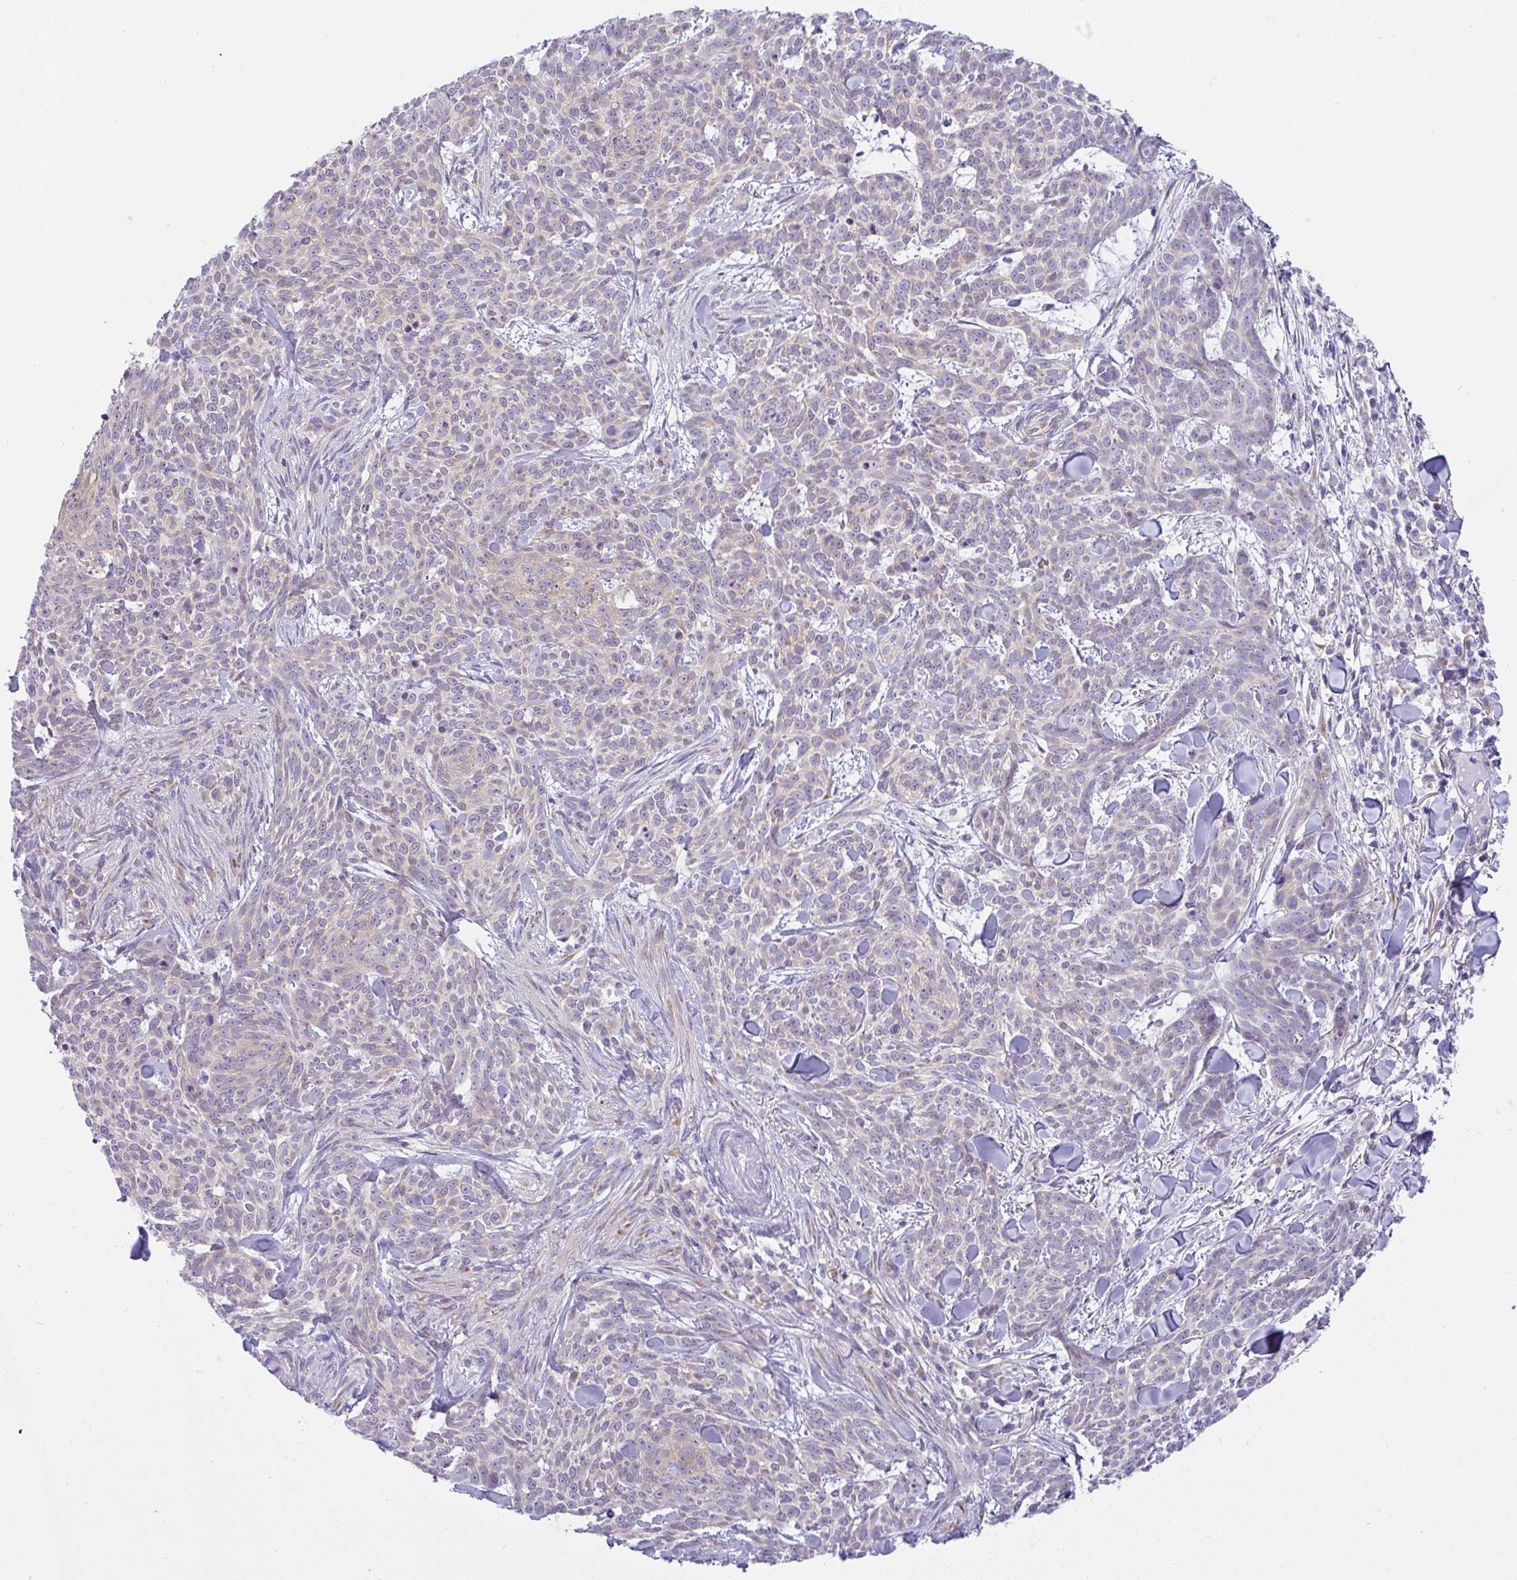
{"staining": {"intensity": "weak", "quantity": "25%-75%", "location": "cytoplasmic/membranous"}, "tissue": "skin cancer", "cell_type": "Tumor cells", "image_type": "cancer", "snomed": [{"axis": "morphology", "description": "Basal cell carcinoma"}, {"axis": "topography", "description": "Skin"}], "caption": "Immunohistochemistry micrograph of neoplastic tissue: skin basal cell carcinoma stained using immunohistochemistry exhibits low levels of weak protein expression localized specifically in the cytoplasmic/membranous of tumor cells, appearing as a cytoplasmic/membranous brown color.", "gene": "FAM177A1", "patient": {"sex": "female", "age": 93}}